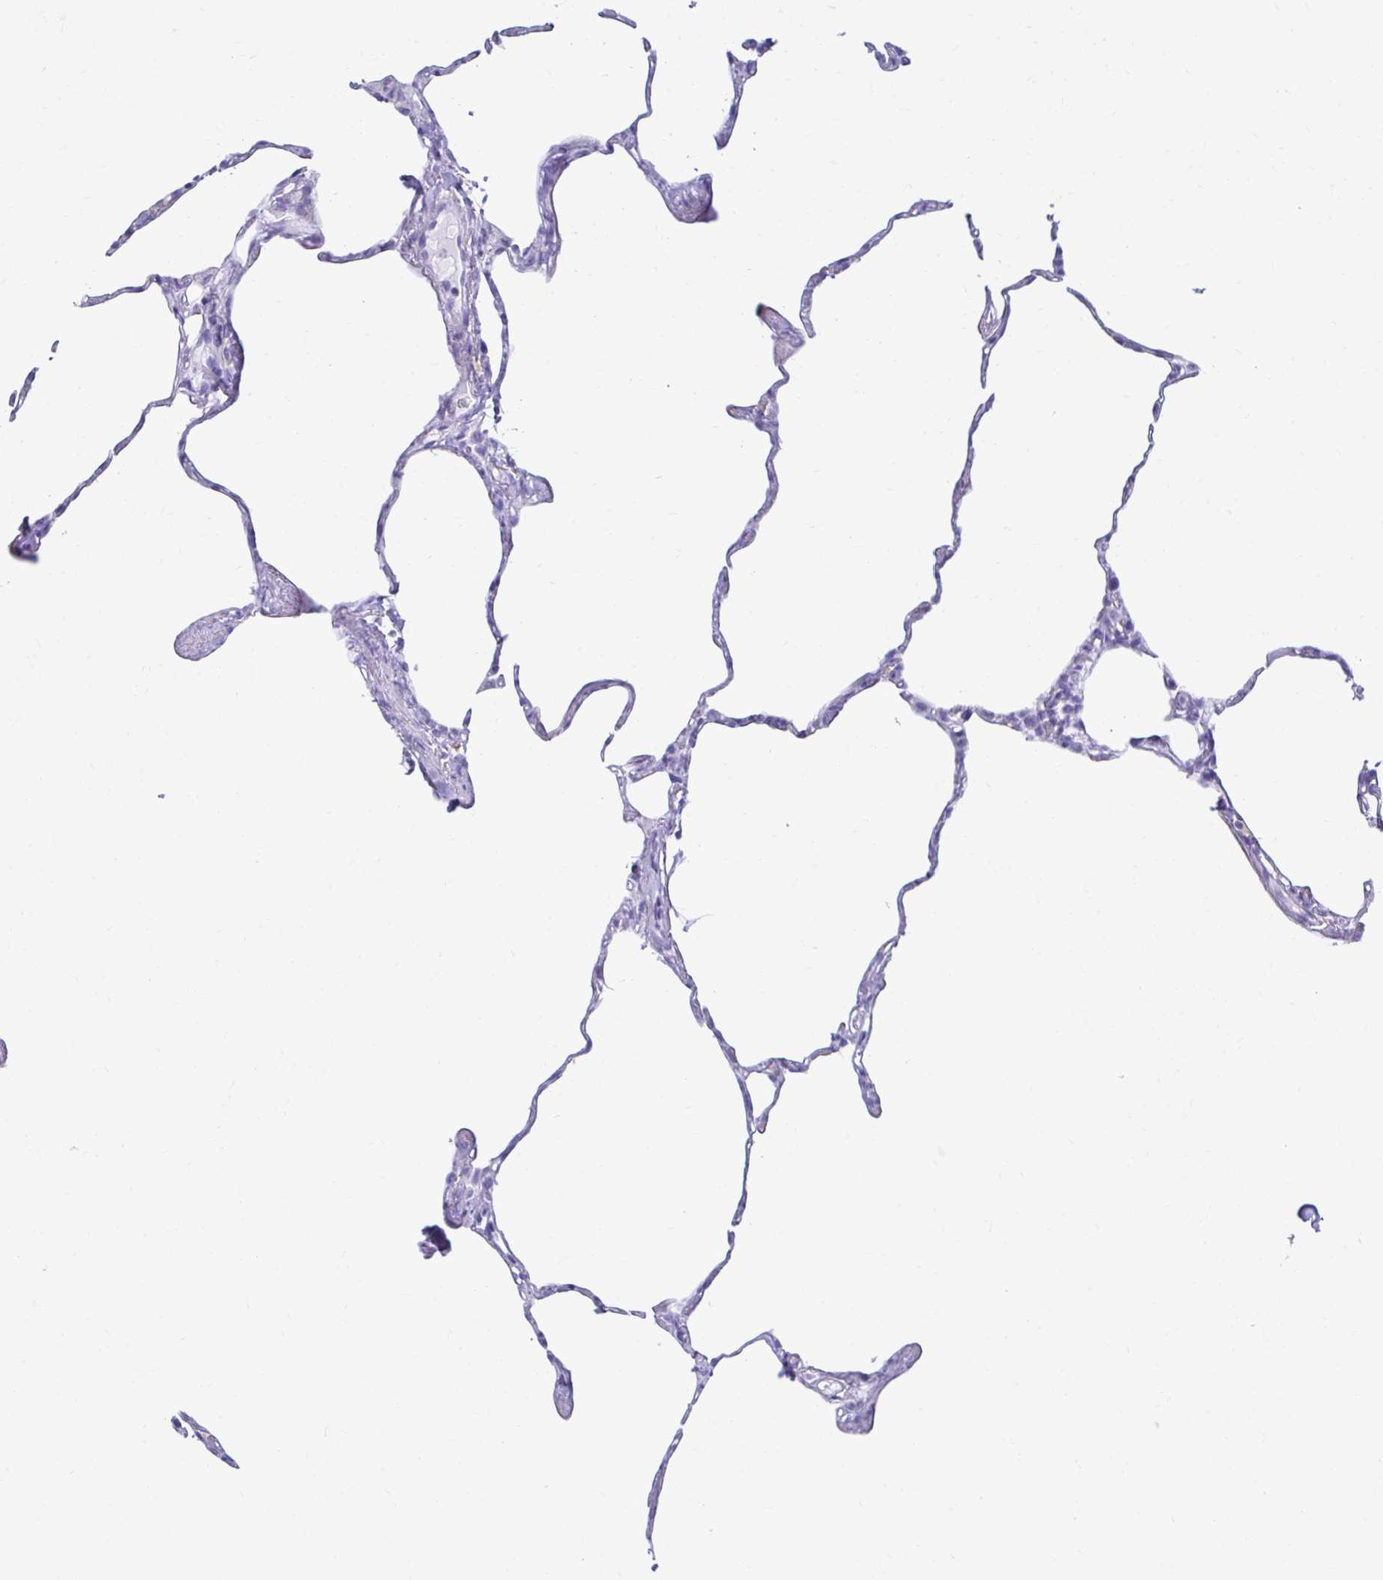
{"staining": {"intensity": "negative", "quantity": "none", "location": "none"}, "tissue": "lung", "cell_type": "Alveolar cells", "image_type": "normal", "snomed": [{"axis": "morphology", "description": "Normal tissue, NOS"}, {"axis": "topography", "description": "Lung"}], "caption": "This is an immunohistochemistry (IHC) image of normal lung. There is no staining in alveolar cells.", "gene": "ATP4B", "patient": {"sex": "male", "age": 65}}